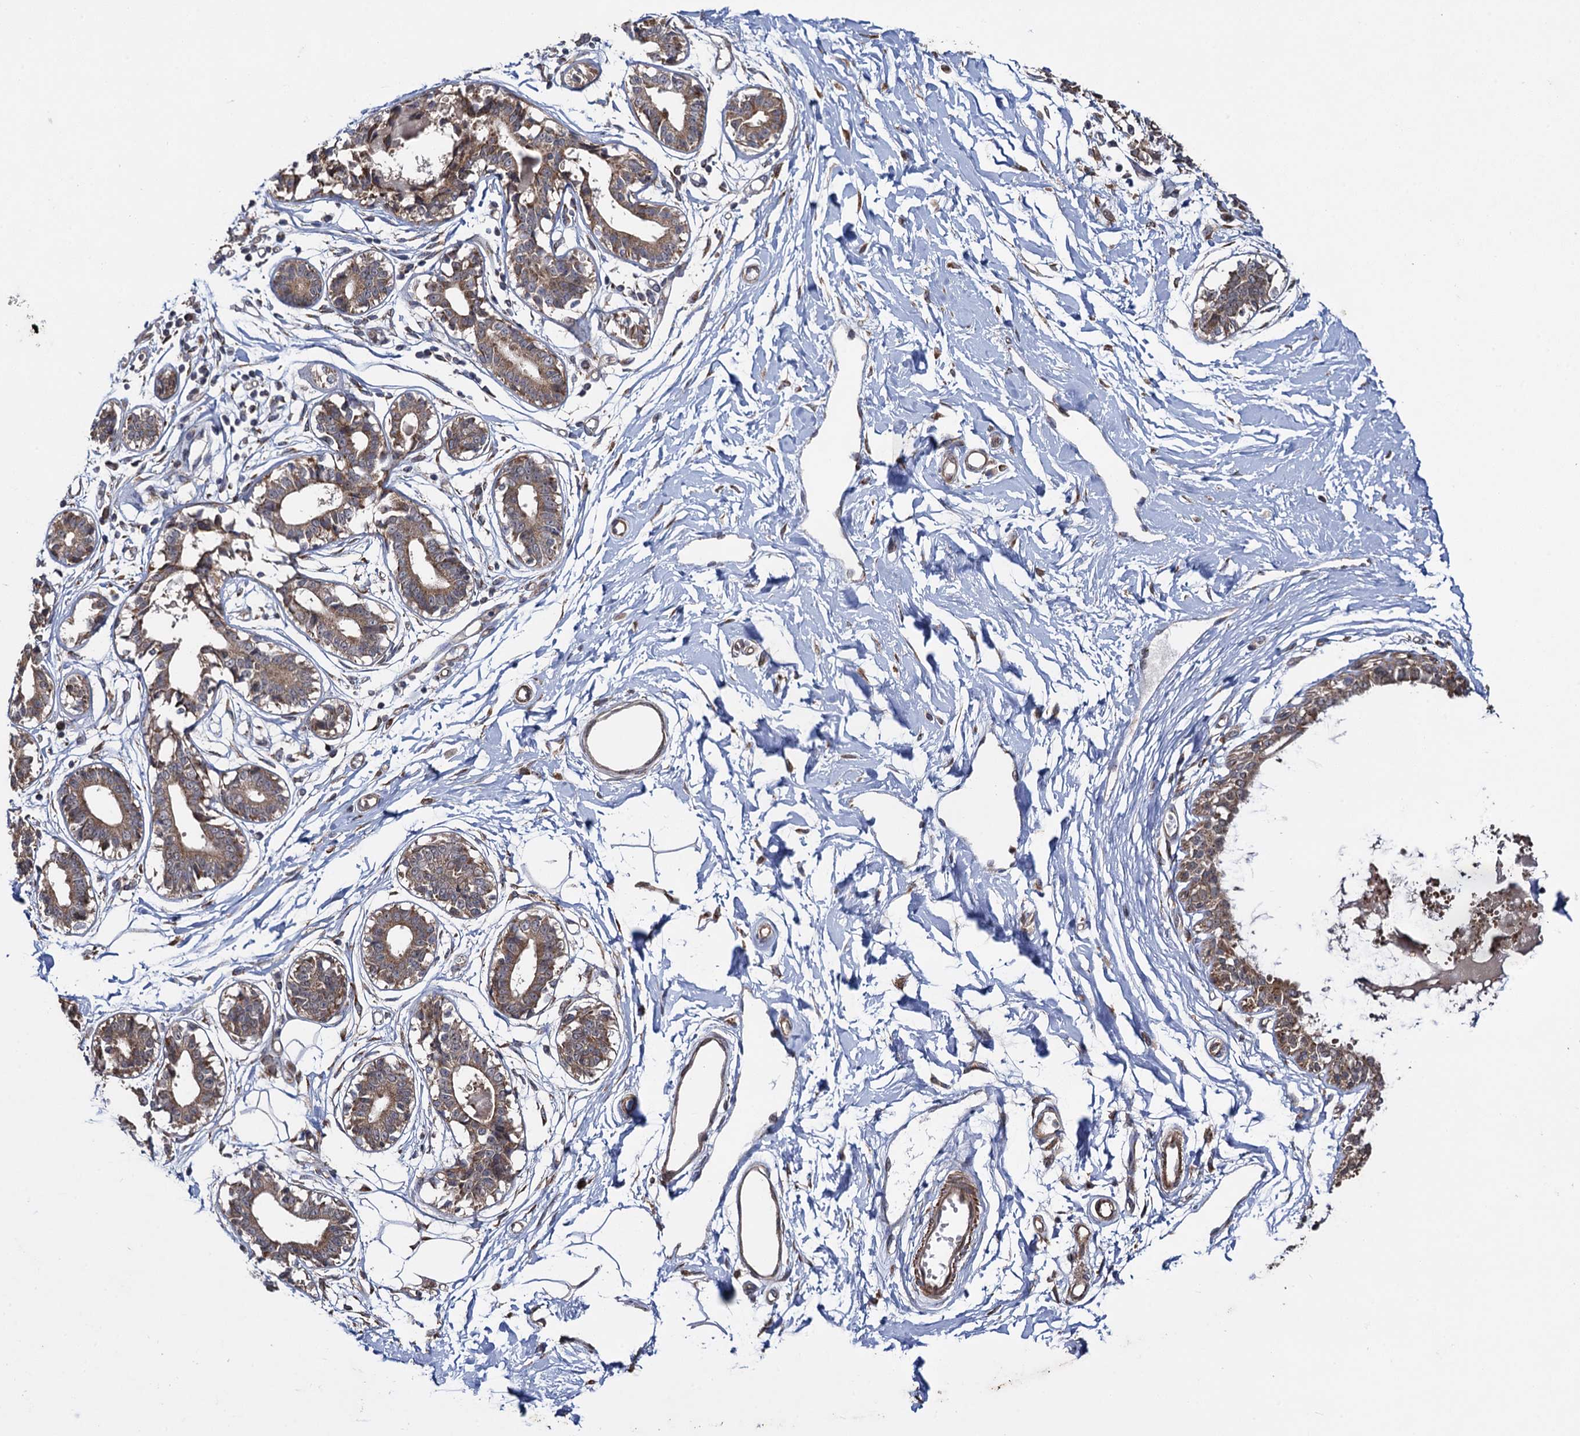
{"staining": {"intensity": "negative", "quantity": "none", "location": "none"}, "tissue": "breast", "cell_type": "Adipocytes", "image_type": "normal", "snomed": [{"axis": "morphology", "description": "Normal tissue, NOS"}, {"axis": "topography", "description": "Breast"}], "caption": "Micrograph shows no protein expression in adipocytes of benign breast. (Brightfield microscopy of DAB (3,3'-diaminobenzidine) immunohistochemistry (IHC) at high magnification).", "gene": "HAUS1", "patient": {"sex": "female", "age": 45}}